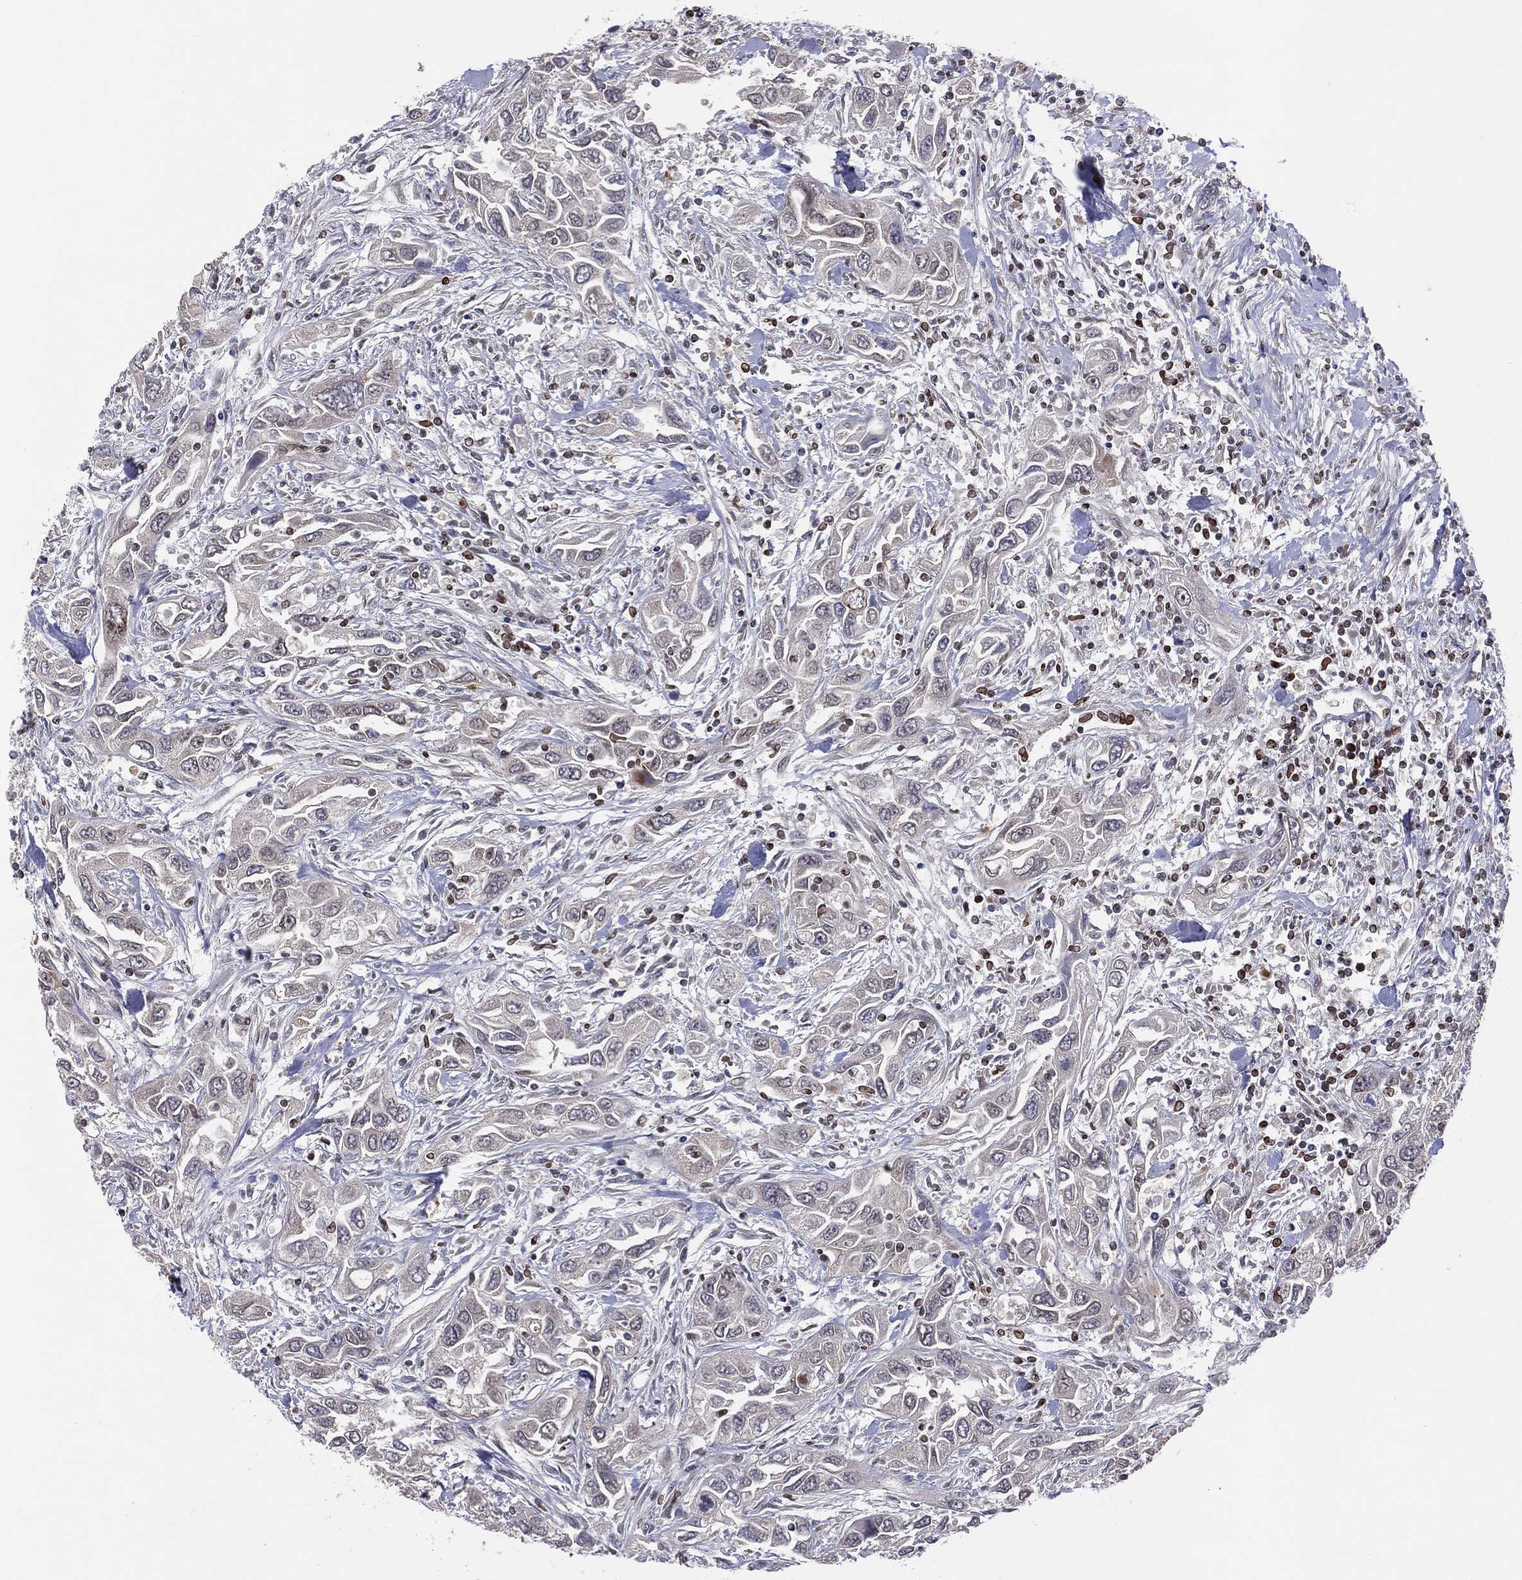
{"staining": {"intensity": "weak", "quantity": "25%-75%", "location": "nuclear"}, "tissue": "urothelial cancer", "cell_type": "Tumor cells", "image_type": "cancer", "snomed": [{"axis": "morphology", "description": "Urothelial carcinoma, High grade"}, {"axis": "topography", "description": "Urinary bladder"}], "caption": "Urothelial cancer stained with DAB (3,3'-diaminobenzidine) immunohistochemistry (IHC) demonstrates low levels of weak nuclear staining in about 25%-75% of tumor cells.", "gene": "DBF4B", "patient": {"sex": "male", "age": 76}}